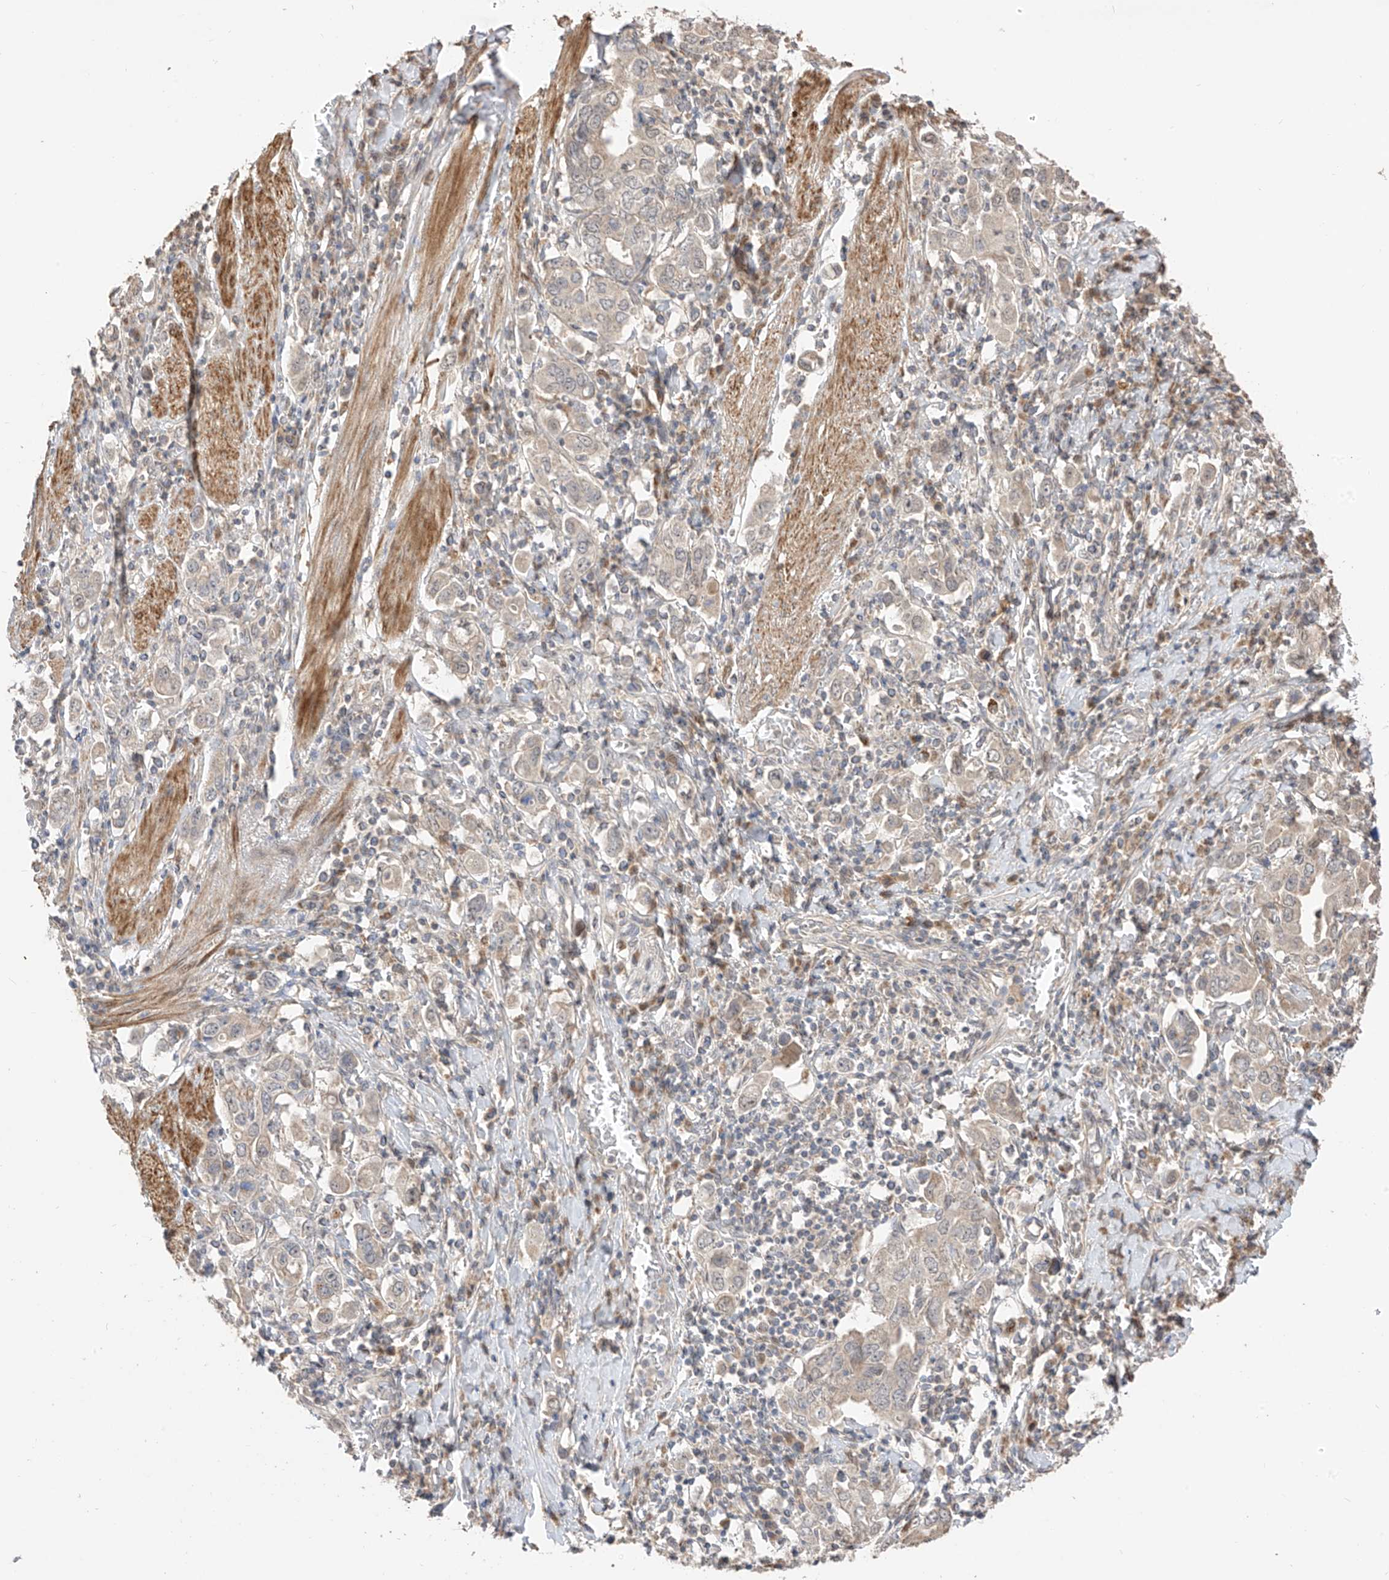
{"staining": {"intensity": "negative", "quantity": "none", "location": "none"}, "tissue": "stomach cancer", "cell_type": "Tumor cells", "image_type": "cancer", "snomed": [{"axis": "morphology", "description": "Adenocarcinoma, NOS"}, {"axis": "topography", "description": "Stomach, upper"}], "caption": "There is no significant staining in tumor cells of stomach cancer (adenocarcinoma). (DAB immunohistochemistry, high magnification).", "gene": "LATS1", "patient": {"sex": "male", "age": 62}}